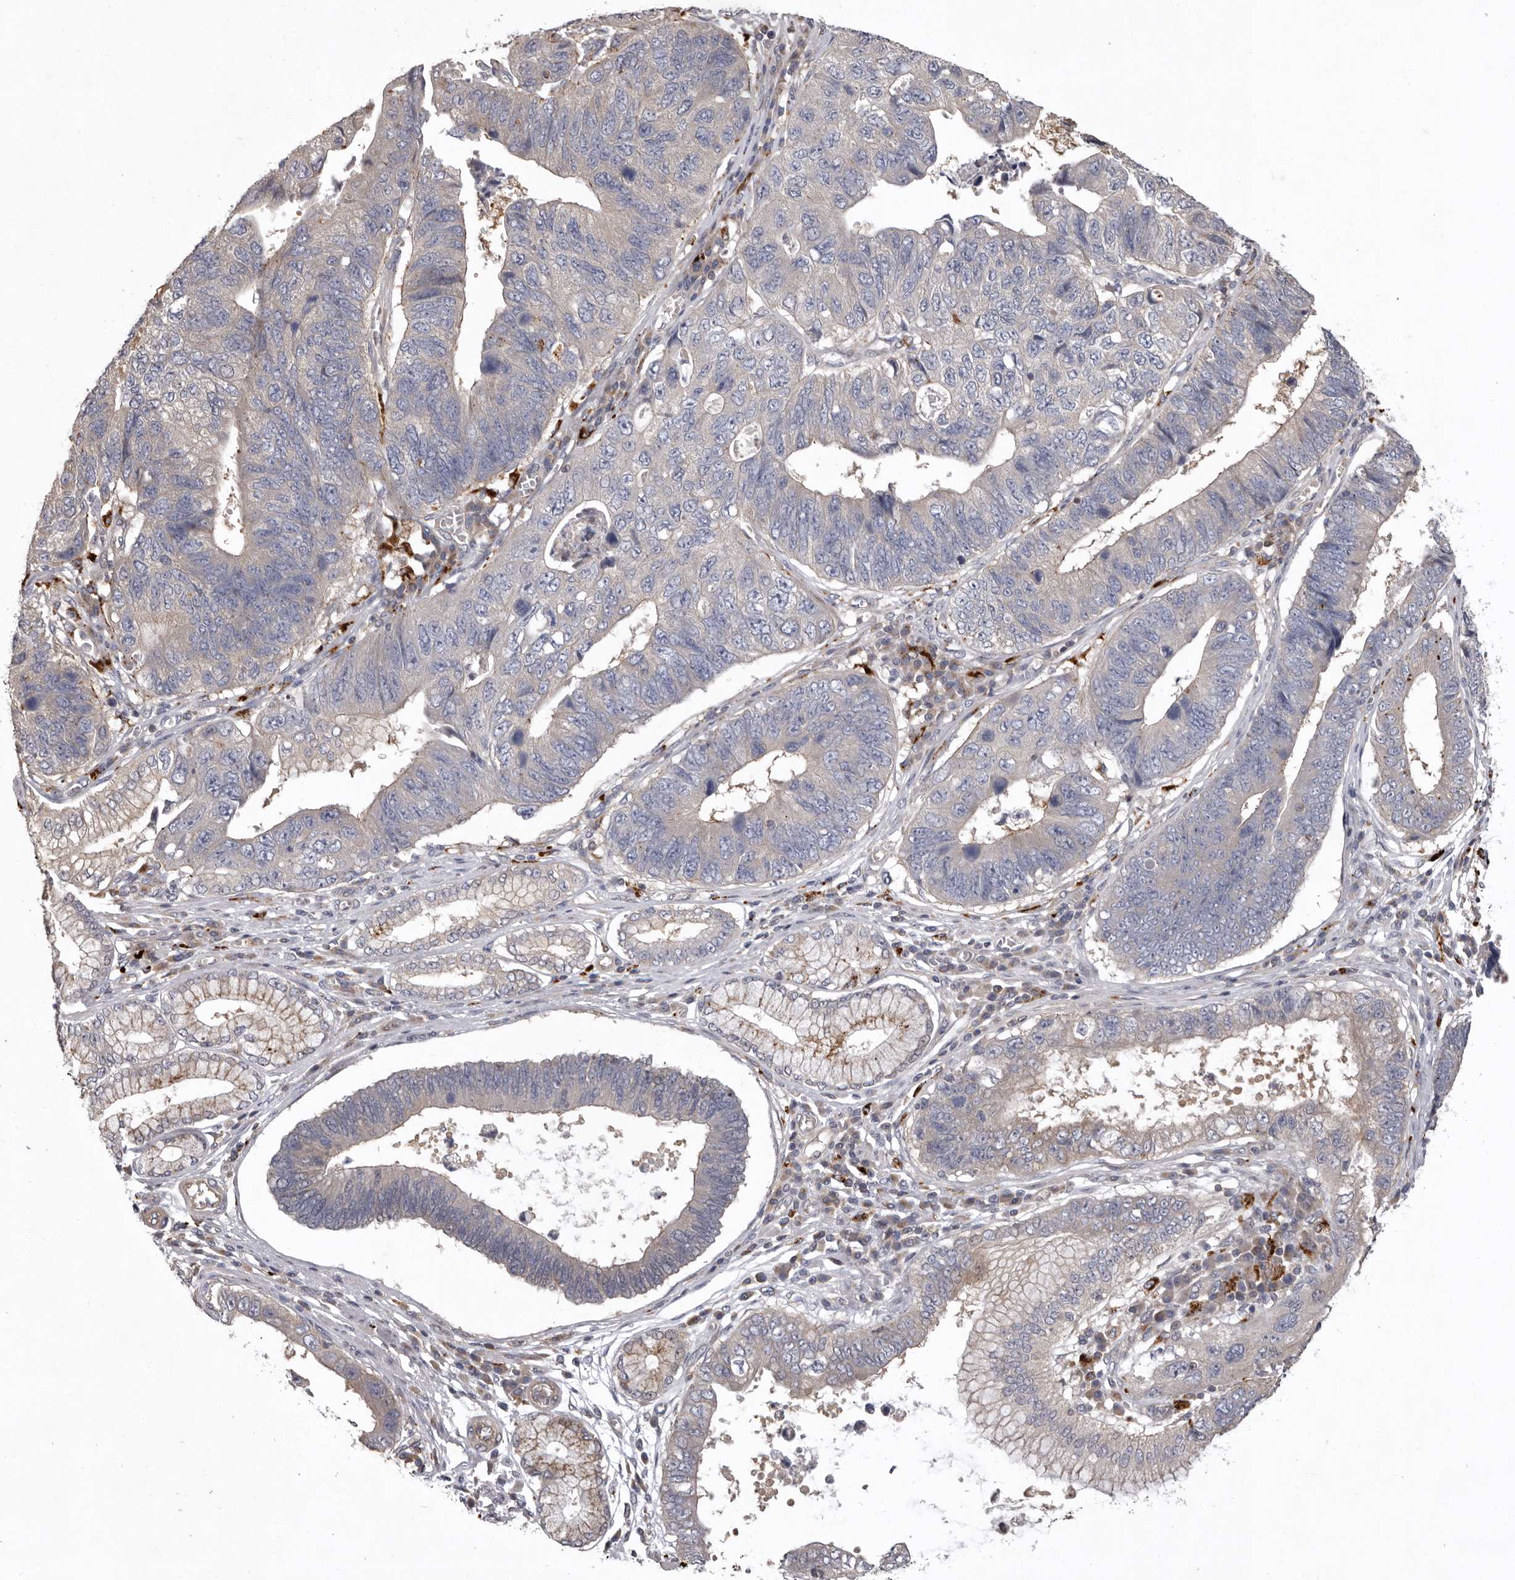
{"staining": {"intensity": "weak", "quantity": "<25%", "location": "cytoplasmic/membranous"}, "tissue": "stomach cancer", "cell_type": "Tumor cells", "image_type": "cancer", "snomed": [{"axis": "morphology", "description": "Adenocarcinoma, NOS"}, {"axis": "topography", "description": "Stomach"}], "caption": "A histopathology image of human stomach cancer is negative for staining in tumor cells.", "gene": "WDR47", "patient": {"sex": "male", "age": 59}}